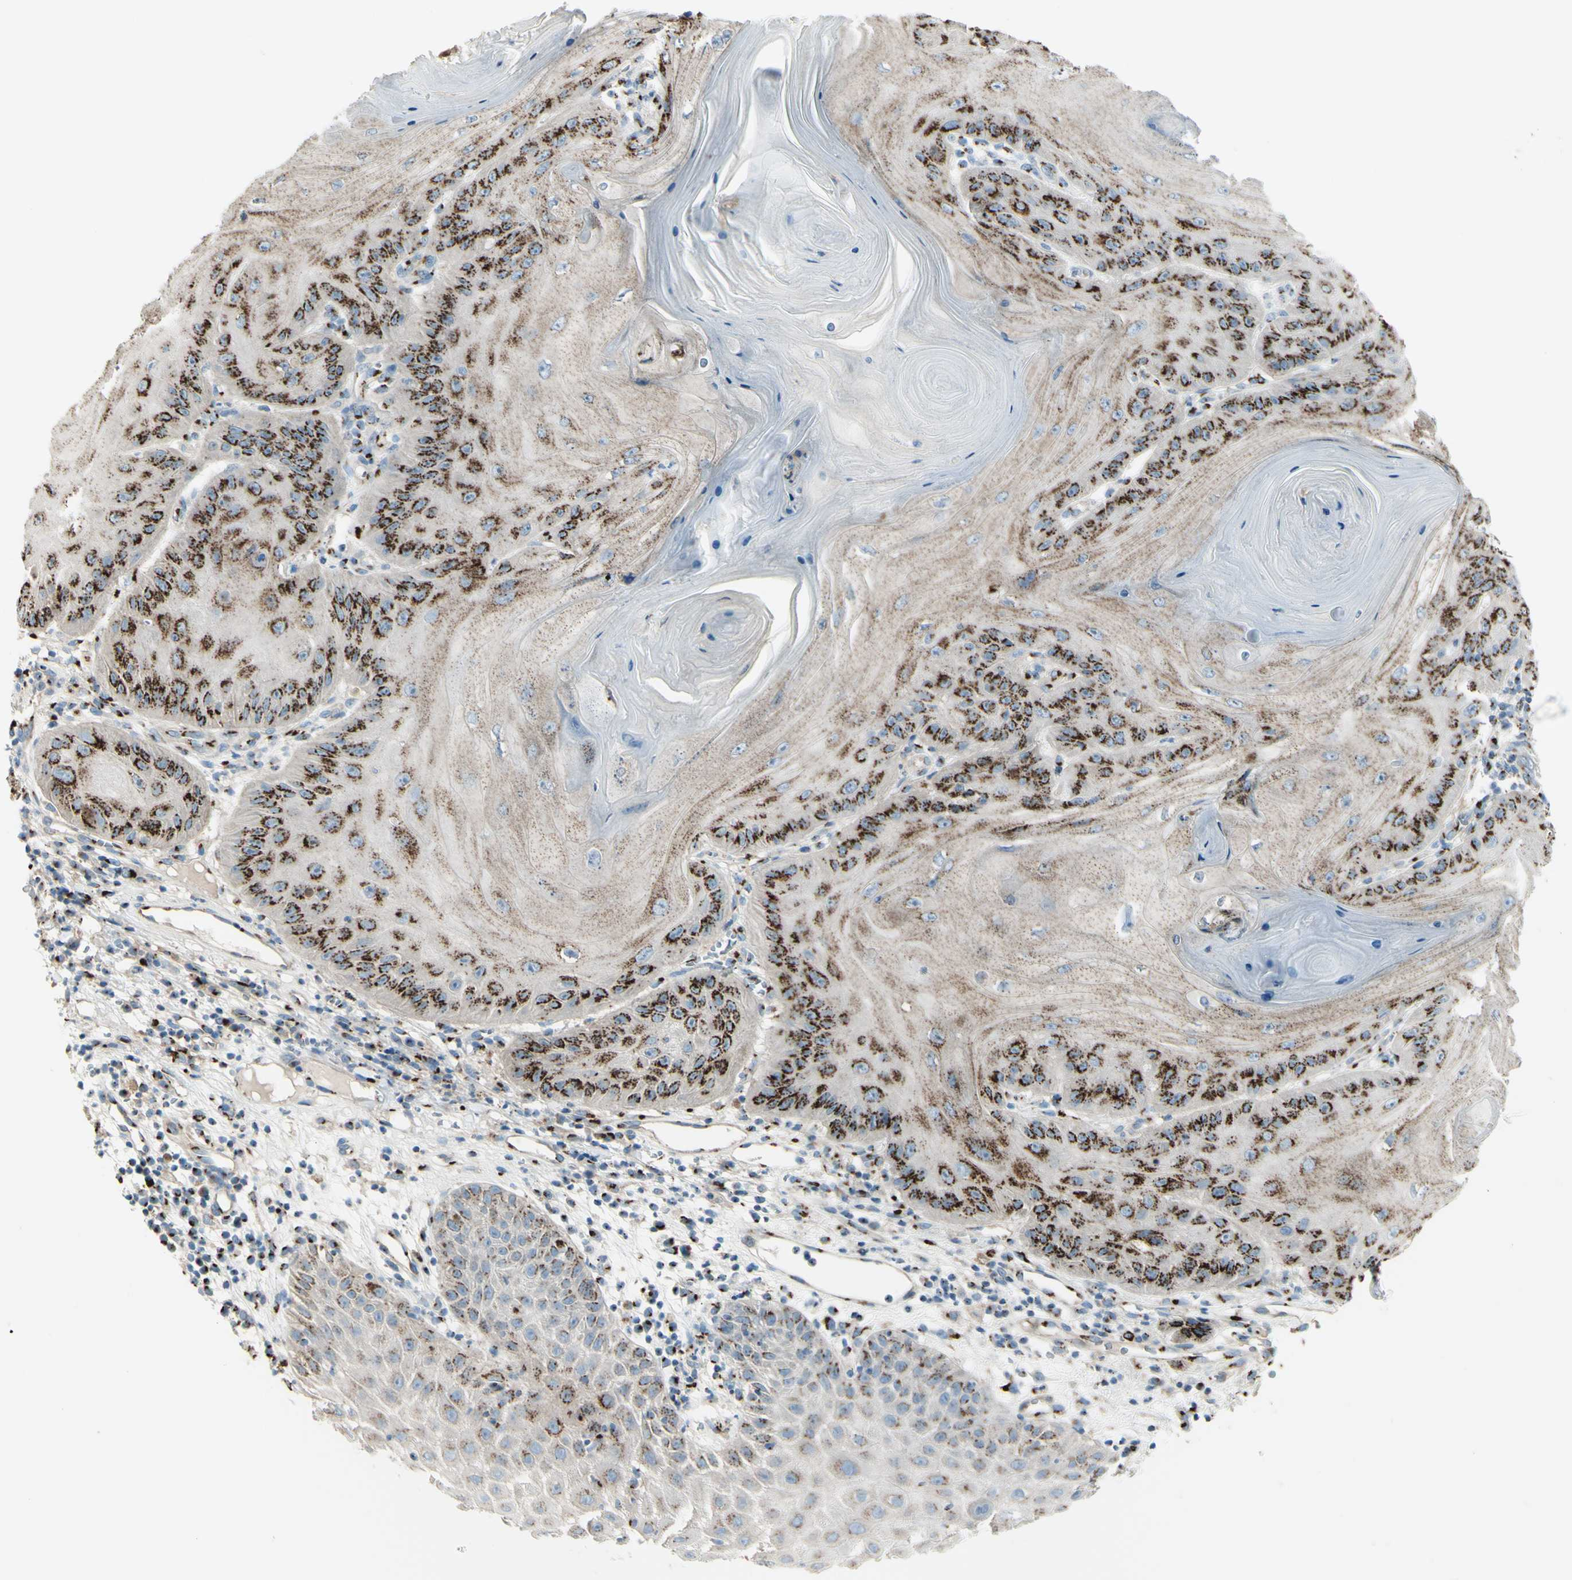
{"staining": {"intensity": "strong", "quantity": ">75%", "location": "cytoplasmic/membranous"}, "tissue": "skin cancer", "cell_type": "Tumor cells", "image_type": "cancer", "snomed": [{"axis": "morphology", "description": "Squamous cell carcinoma, NOS"}, {"axis": "topography", "description": "Skin"}], "caption": "Immunohistochemistry staining of skin cancer, which displays high levels of strong cytoplasmic/membranous expression in about >75% of tumor cells indicating strong cytoplasmic/membranous protein staining. The staining was performed using DAB (3,3'-diaminobenzidine) (brown) for protein detection and nuclei were counterstained in hematoxylin (blue).", "gene": "B4GALT1", "patient": {"sex": "female", "age": 78}}